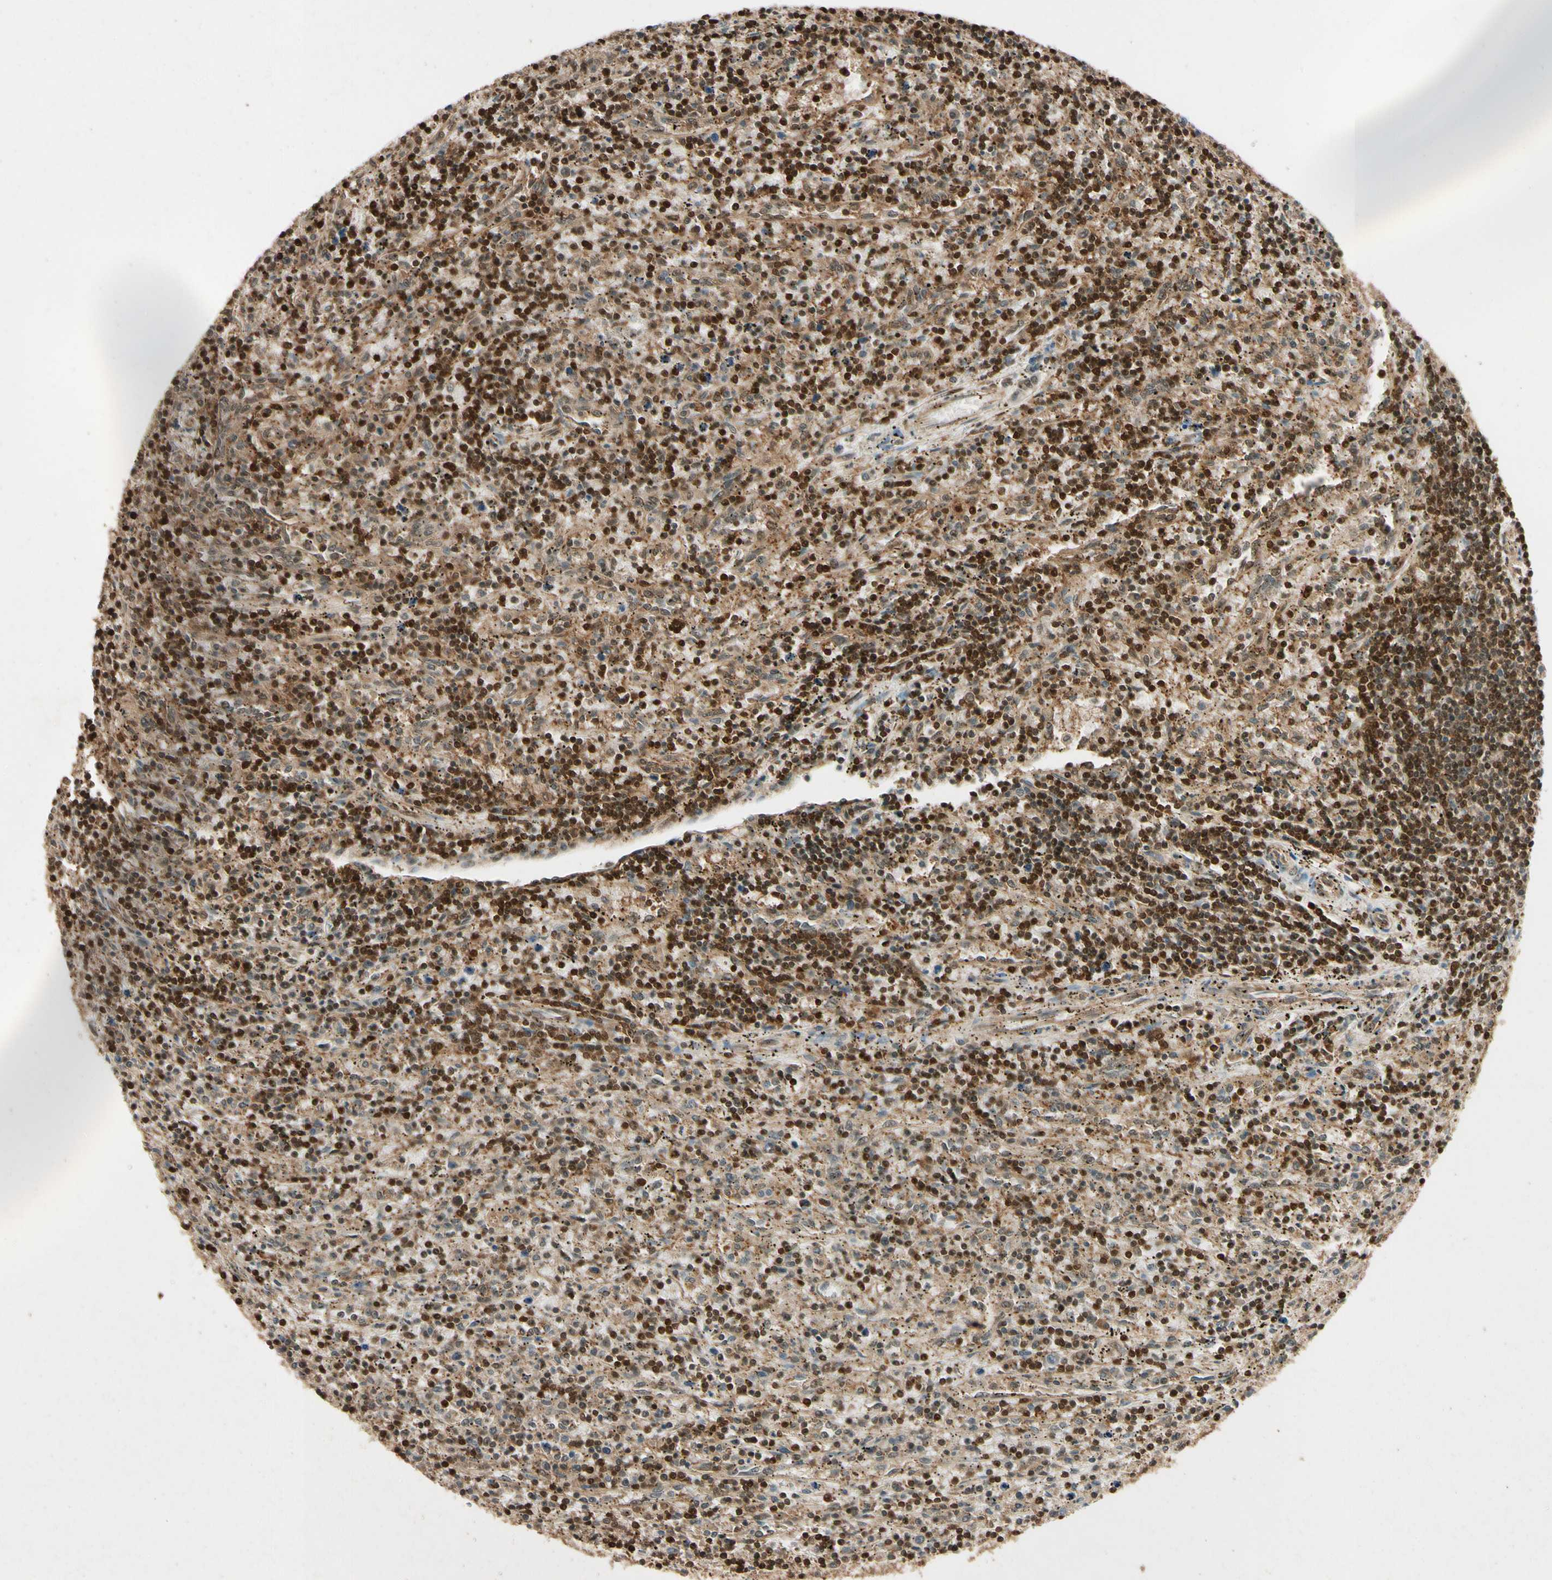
{"staining": {"intensity": "strong", "quantity": ">75%", "location": "nuclear"}, "tissue": "lymphoma", "cell_type": "Tumor cells", "image_type": "cancer", "snomed": [{"axis": "morphology", "description": "Malignant lymphoma, non-Hodgkin's type, Low grade"}, {"axis": "topography", "description": "Spleen"}], "caption": "Immunohistochemistry photomicrograph of neoplastic tissue: human low-grade malignant lymphoma, non-Hodgkin's type stained using immunohistochemistry (IHC) displays high levels of strong protein expression localized specifically in the nuclear of tumor cells, appearing as a nuclear brown color.", "gene": "YWHAQ", "patient": {"sex": "male", "age": 76}}